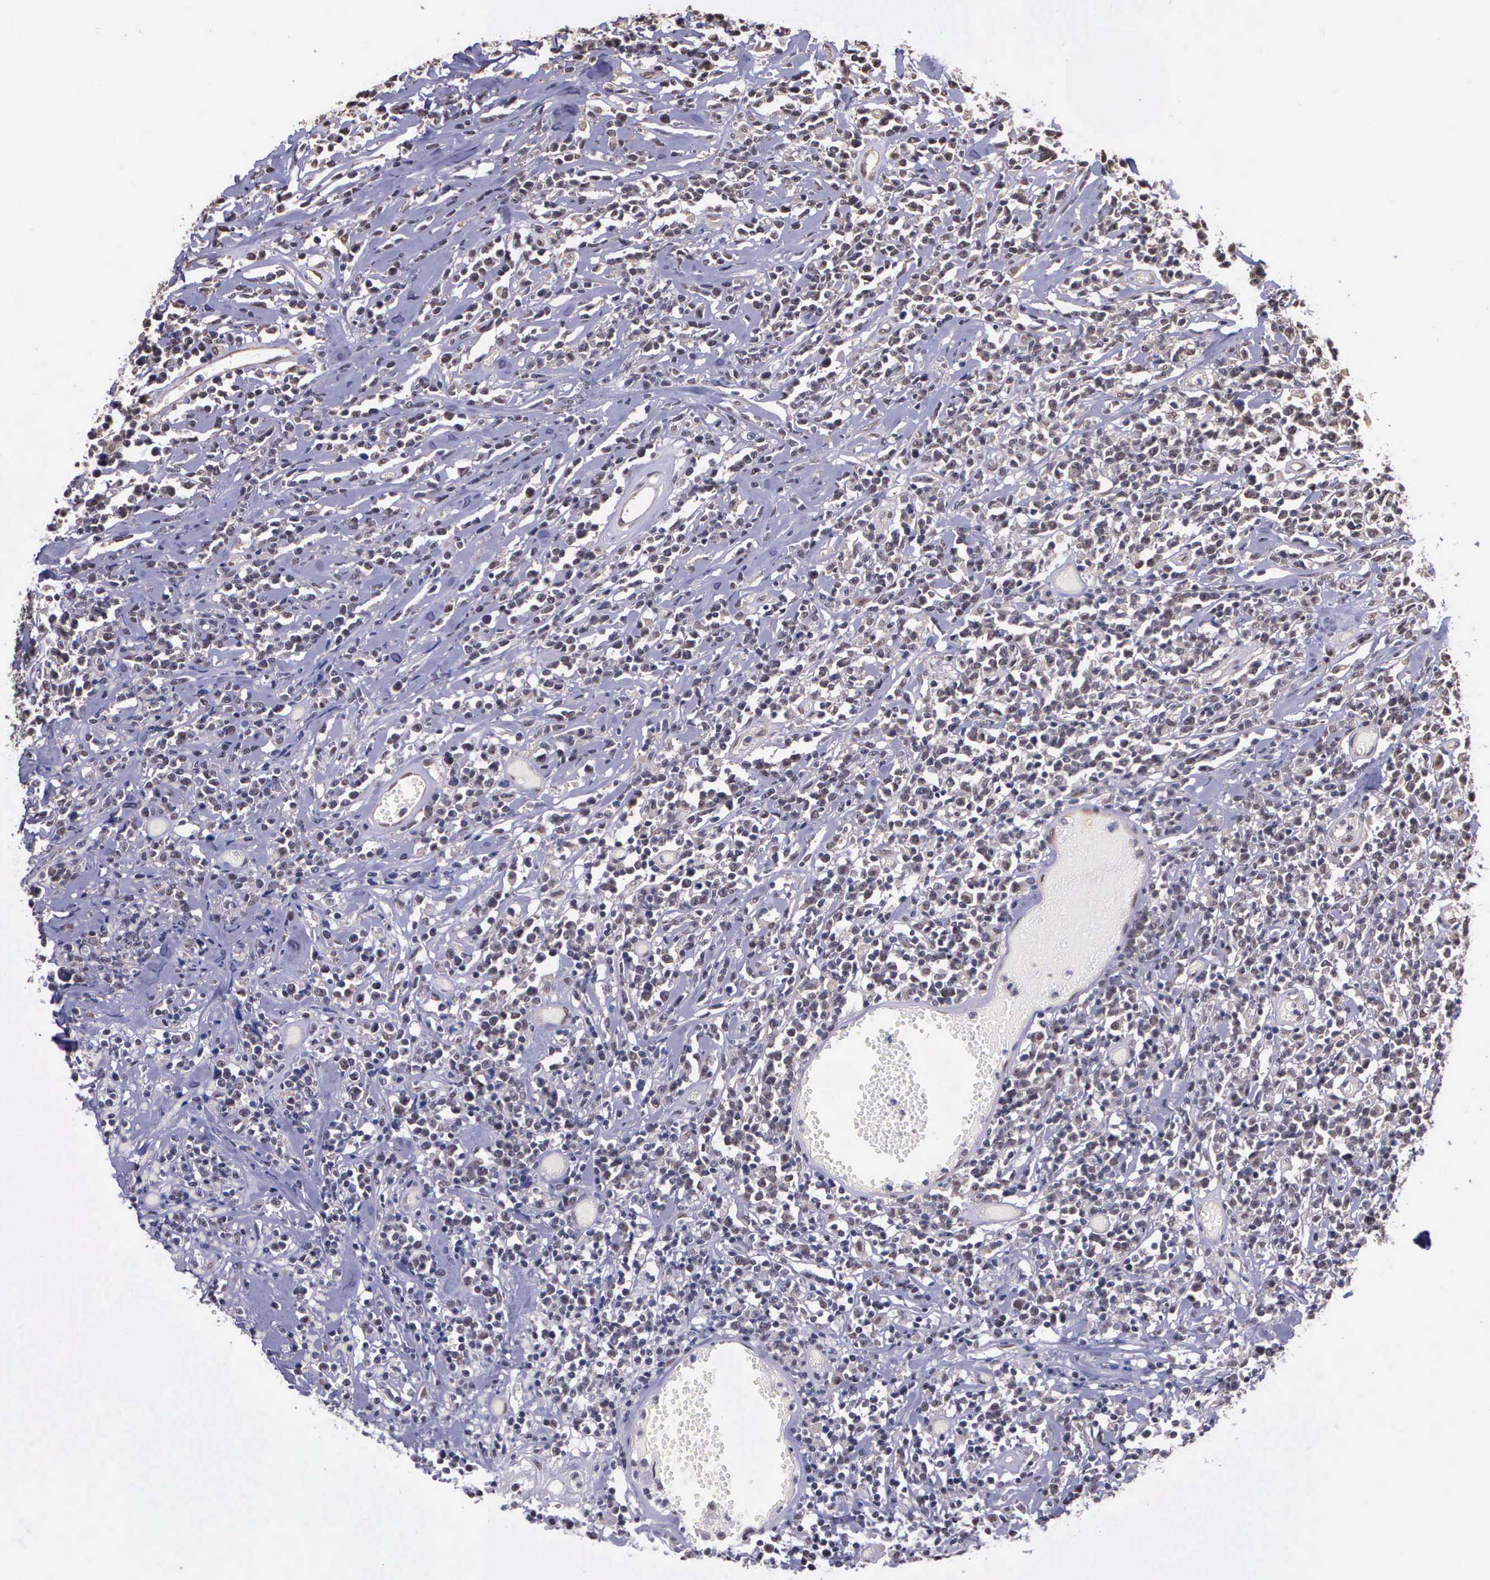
{"staining": {"intensity": "weak", "quantity": "<25%", "location": "cytoplasmic/membranous"}, "tissue": "lymphoma", "cell_type": "Tumor cells", "image_type": "cancer", "snomed": [{"axis": "morphology", "description": "Malignant lymphoma, non-Hodgkin's type, High grade"}, {"axis": "topography", "description": "Colon"}], "caption": "Image shows no significant protein staining in tumor cells of lymphoma.", "gene": "PSMC1", "patient": {"sex": "male", "age": 82}}